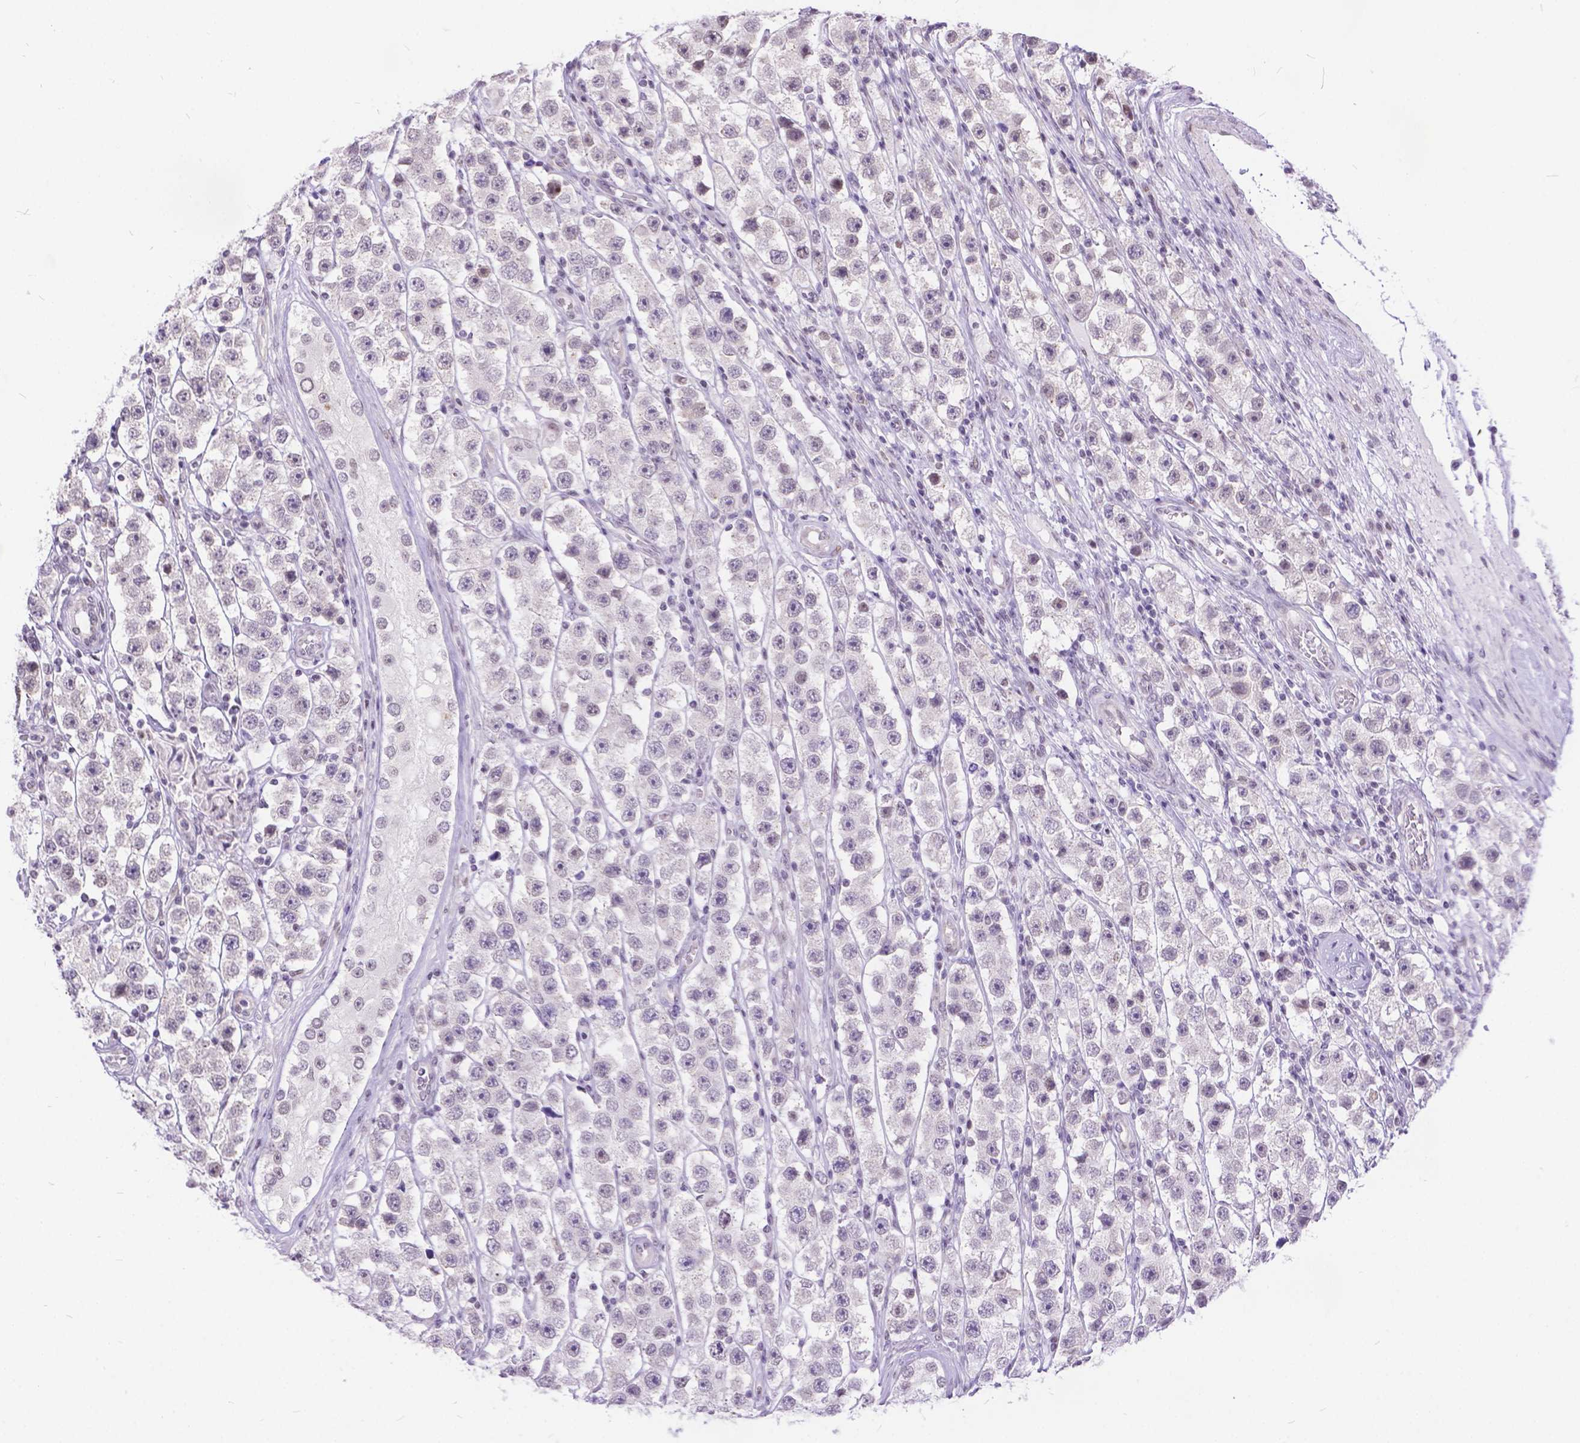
{"staining": {"intensity": "weak", "quantity": "25%-75%", "location": "nuclear"}, "tissue": "testis cancer", "cell_type": "Tumor cells", "image_type": "cancer", "snomed": [{"axis": "morphology", "description": "Seminoma, NOS"}, {"axis": "topography", "description": "Testis"}], "caption": "Seminoma (testis) tissue demonstrates weak nuclear staining in about 25%-75% of tumor cells", "gene": "FAM124B", "patient": {"sex": "male", "age": 45}}